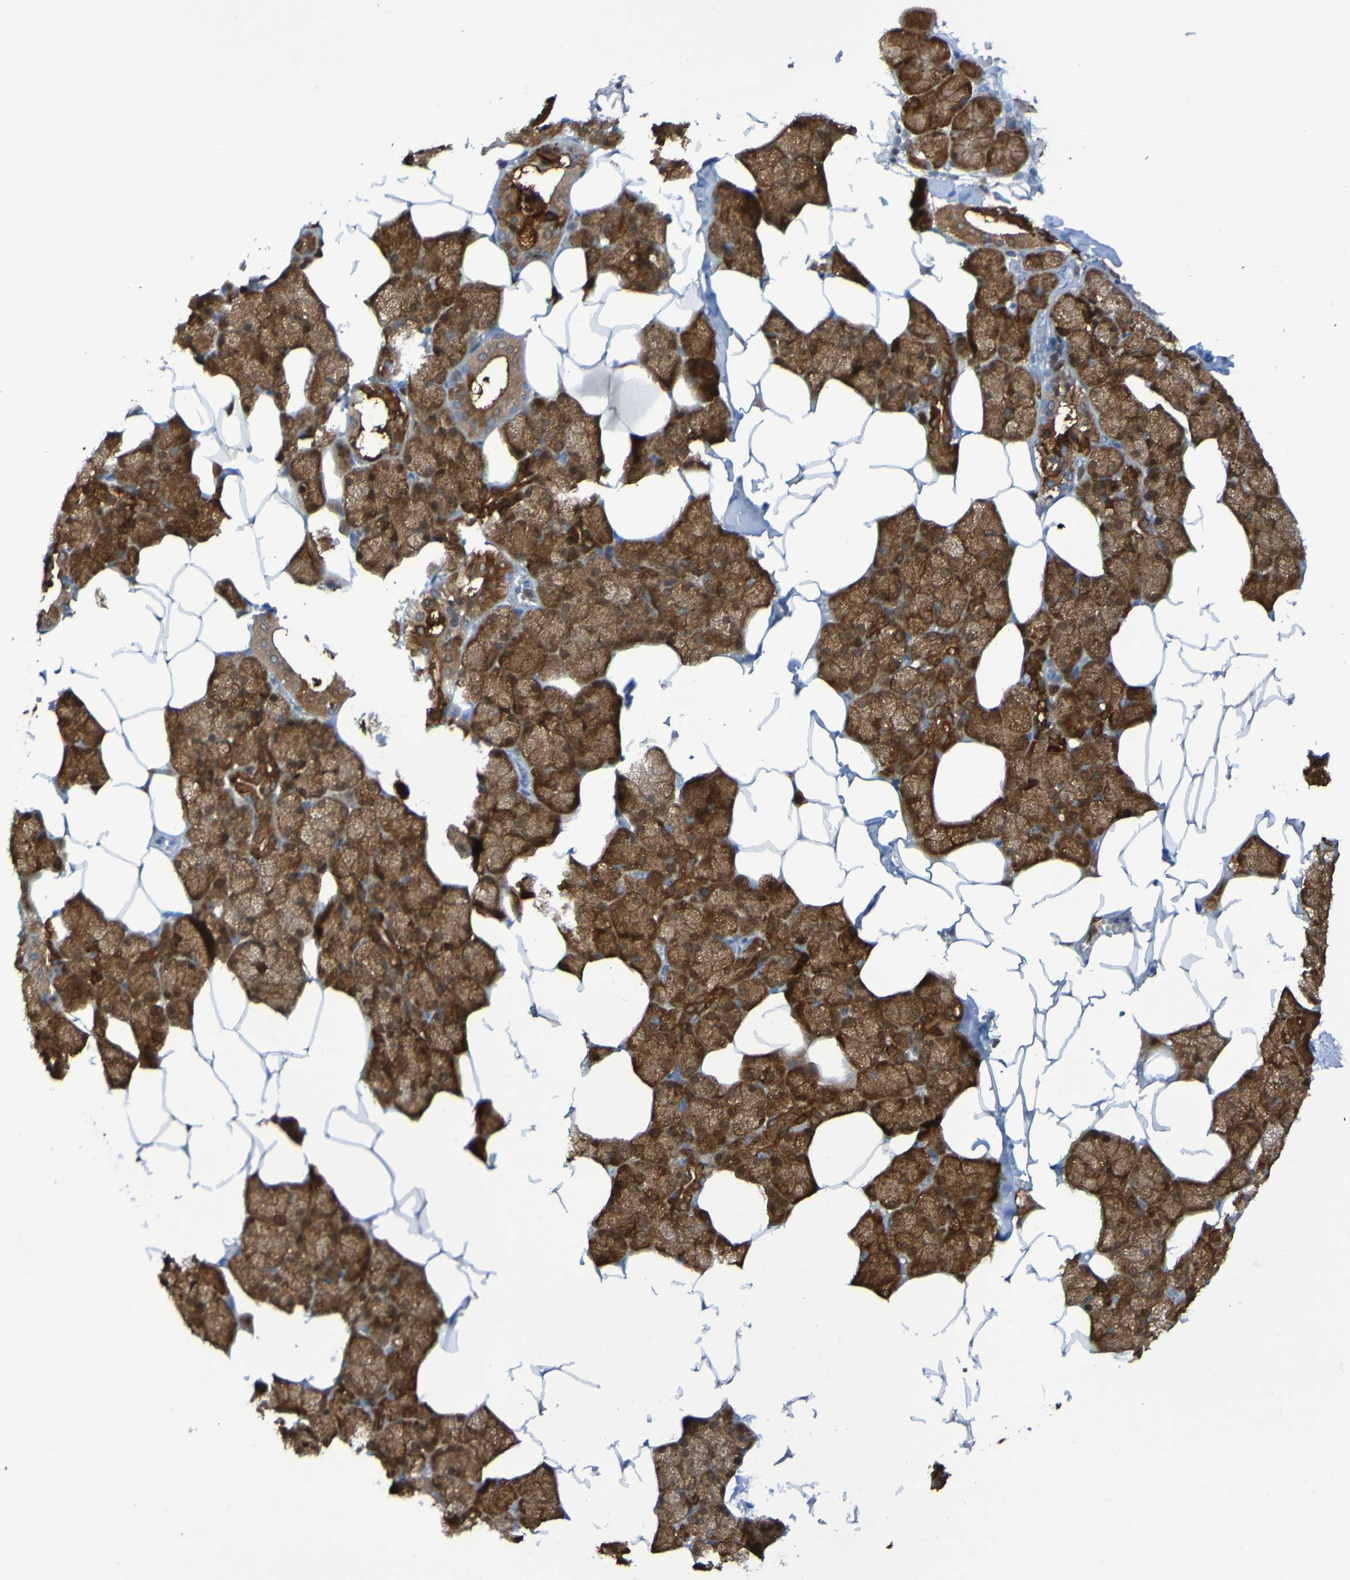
{"staining": {"intensity": "strong", "quantity": ">75%", "location": "cytoplasmic/membranous"}, "tissue": "salivary gland", "cell_type": "Glandular cells", "image_type": "normal", "snomed": [{"axis": "morphology", "description": "Normal tissue, NOS"}, {"axis": "topography", "description": "Salivary gland"}], "caption": "IHC image of unremarkable human salivary gland stained for a protein (brown), which shows high levels of strong cytoplasmic/membranous expression in approximately >75% of glandular cells.", "gene": "MPPE1", "patient": {"sex": "male", "age": 62}}